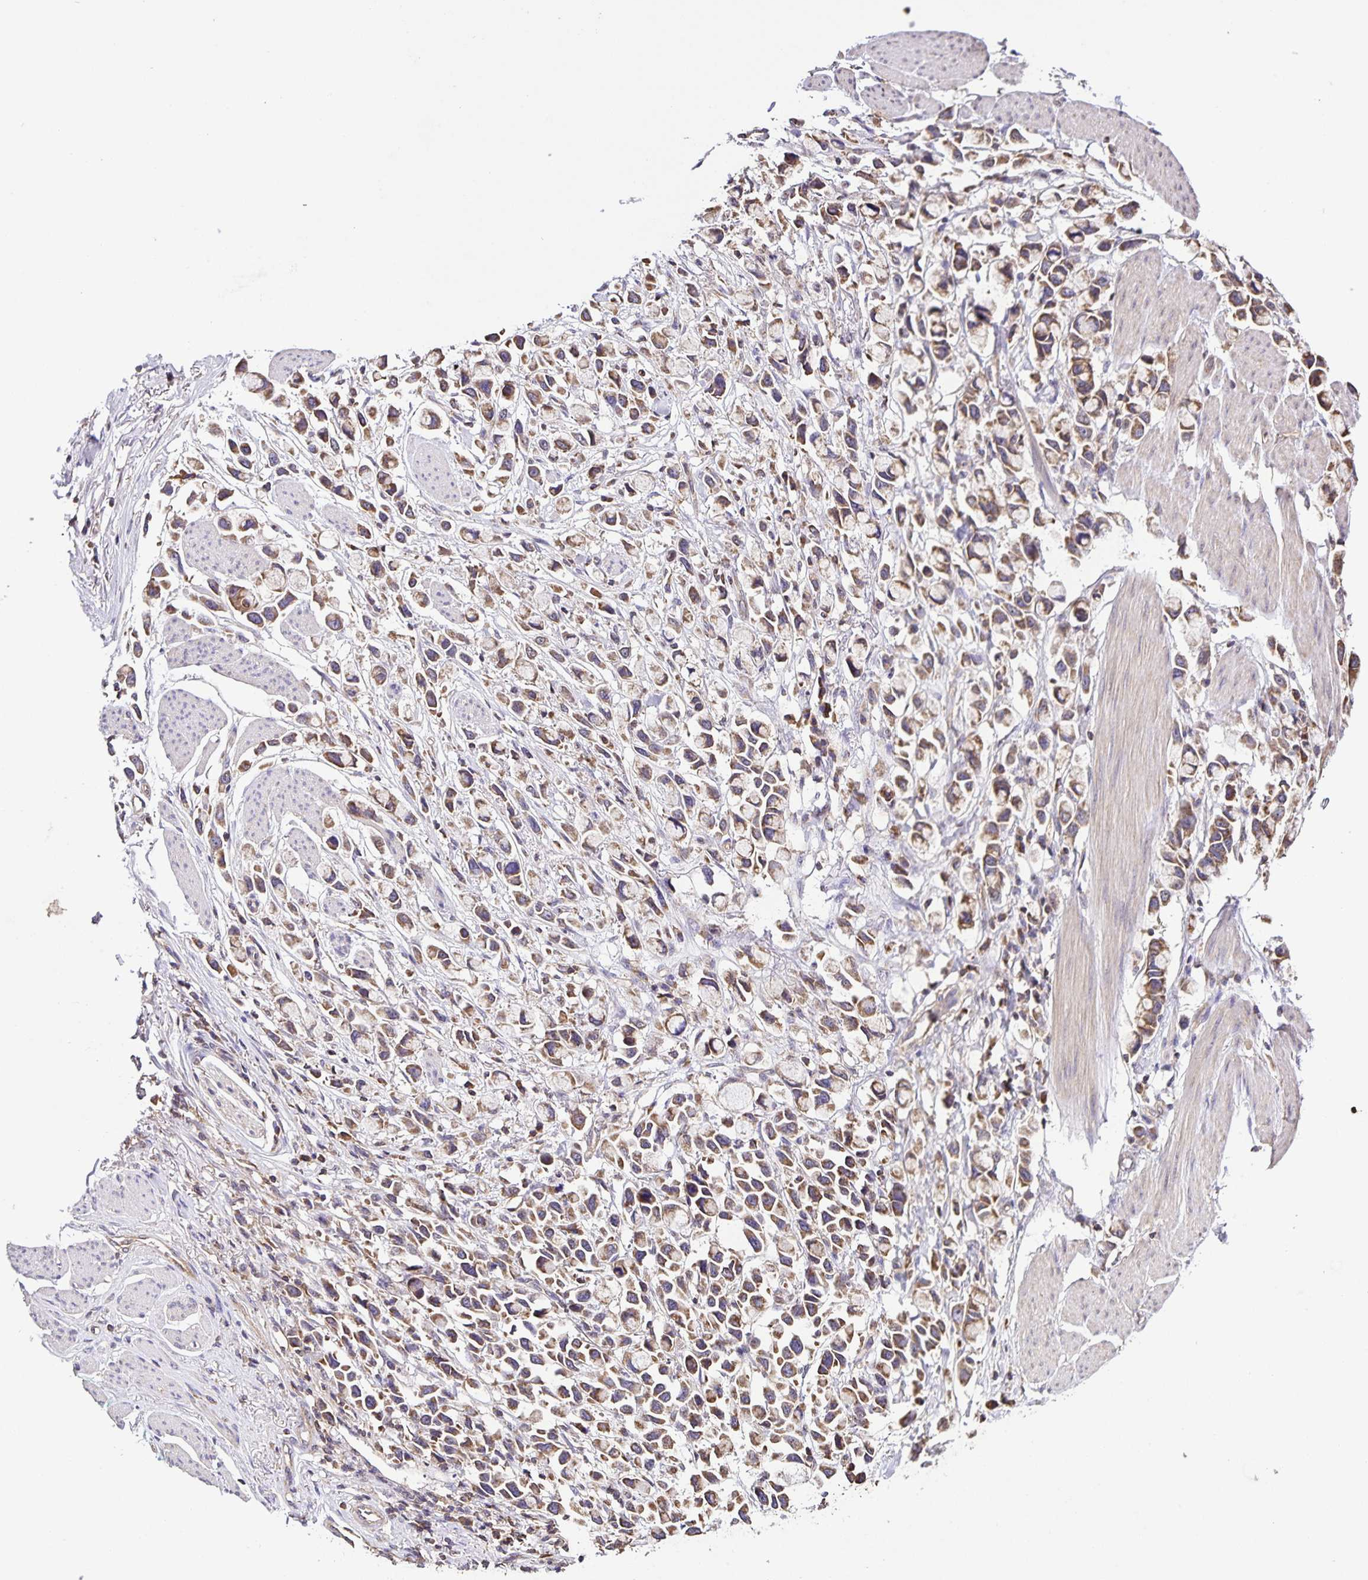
{"staining": {"intensity": "moderate", "quantity": ">75%", "location": "cytoplasmic/membranous"}, "tissue": "stomach cancer", "cell_type": "Tumor cells", "image_type": "cancer", "snomed": [{"axis": "morphology", "description": "Adenocarcinoma, NOS"}, {"axis": "topography", "description": "Stomach"}], "caption": "The histopathology image shows staining of adenocarcinoma (stomach), revealing moderate cytoplasmic/membranous protein positivity (brown color) within tumor cells. (Brightfield microscopy of DAB IHC at high magnification).", "gene": "MAN1A1", "patient": {"sex": "female", "age": 81}}